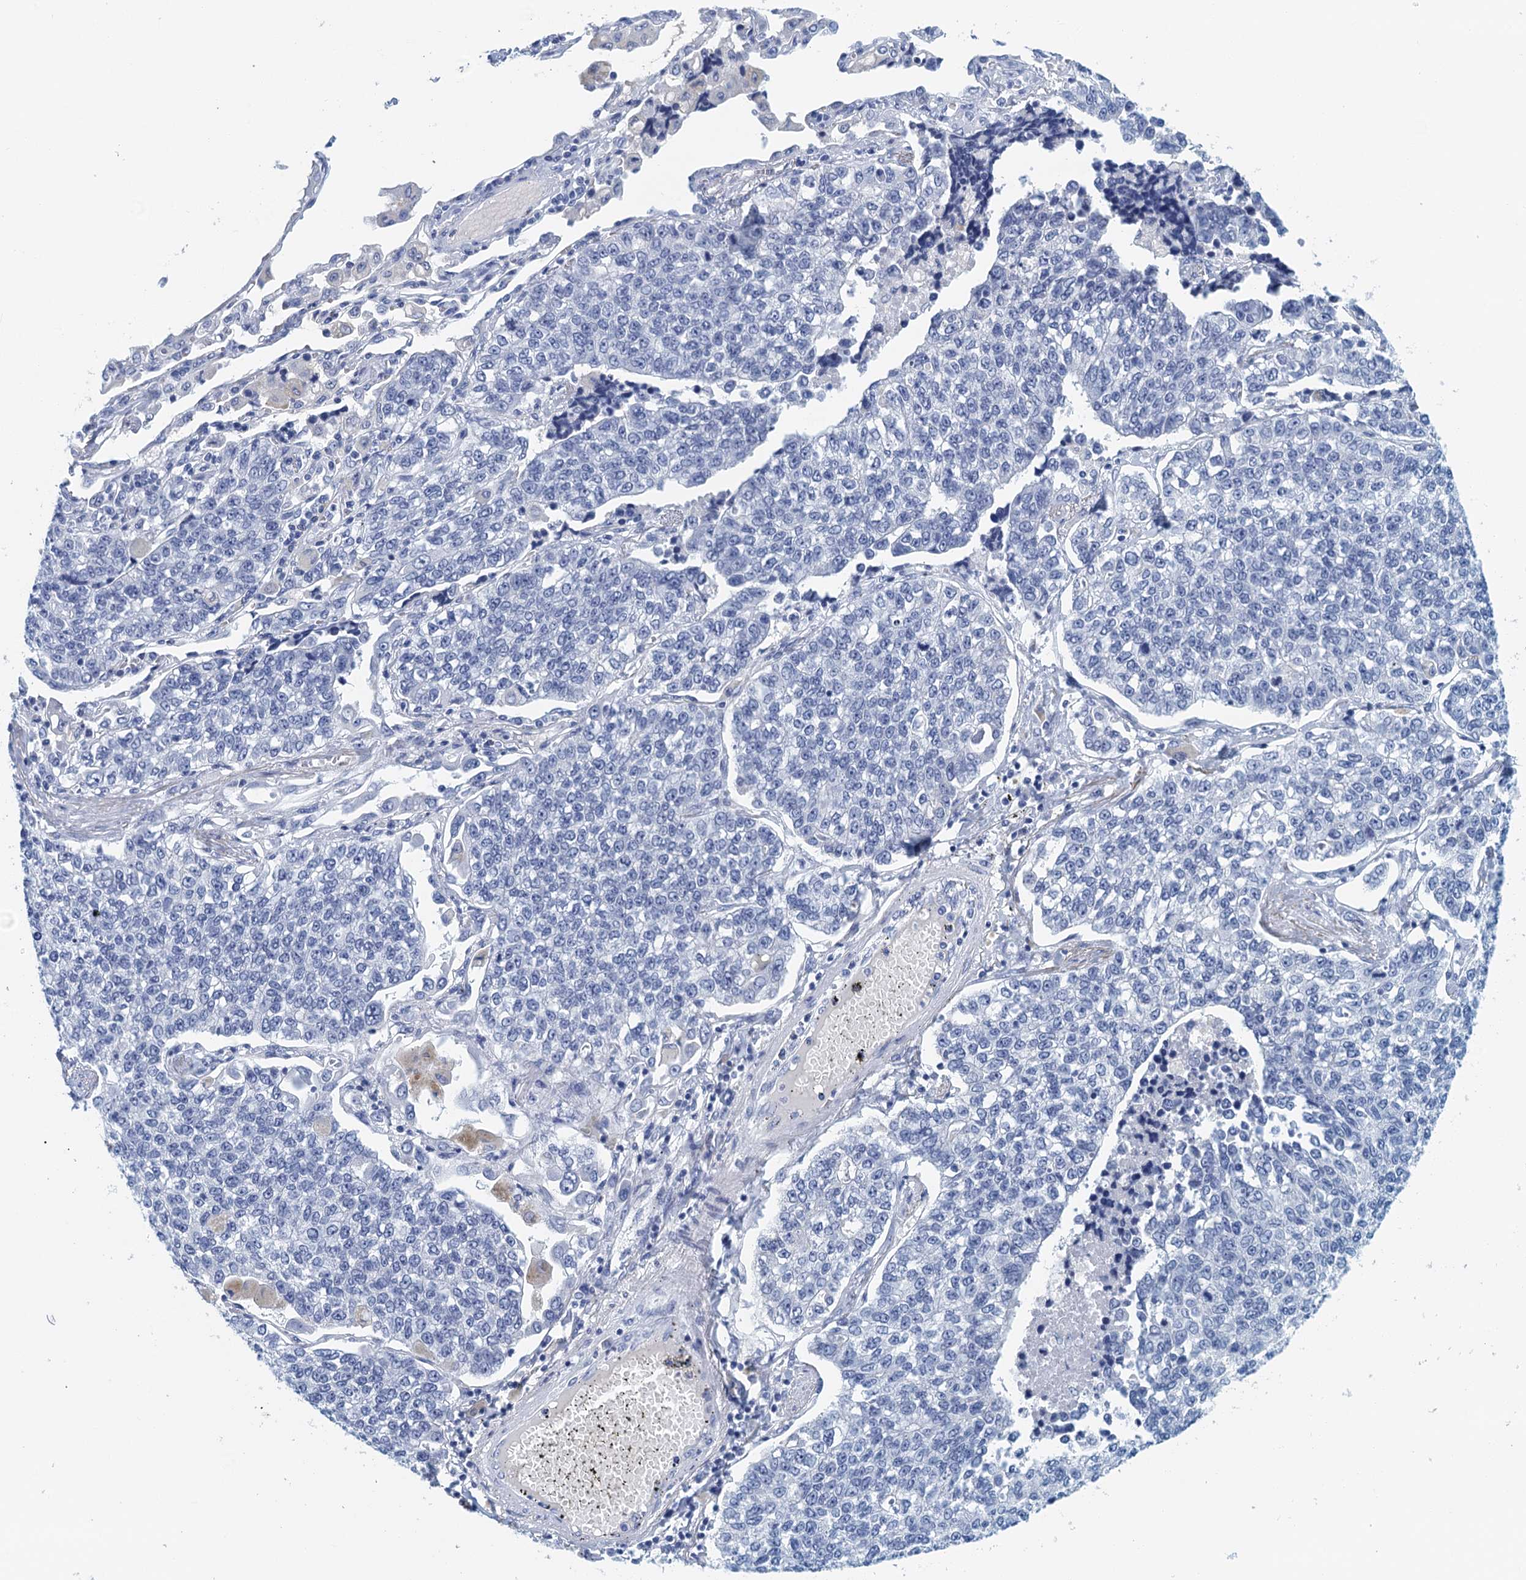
{"staining": {"intensity": "negative", "quantity": "none", "location": "none"}, "tissue": "lung cancer", "cell_type": "Tumor cells", "image_type": "cancer", "snomed": [{"axis": "morphology", "description": "Adenocarcinoma, NOS"}, {"axis": "topography", "description": "Lung"}], "caption": "A histopathology image of human lung adenocarcinoma is negative for staining in tumor cells. (Immunohistochemistry (ihc), brightfield microscopy, high magnification).", "gene": "CYP51A1", "patient": {"sex": "male", "age": 49}}